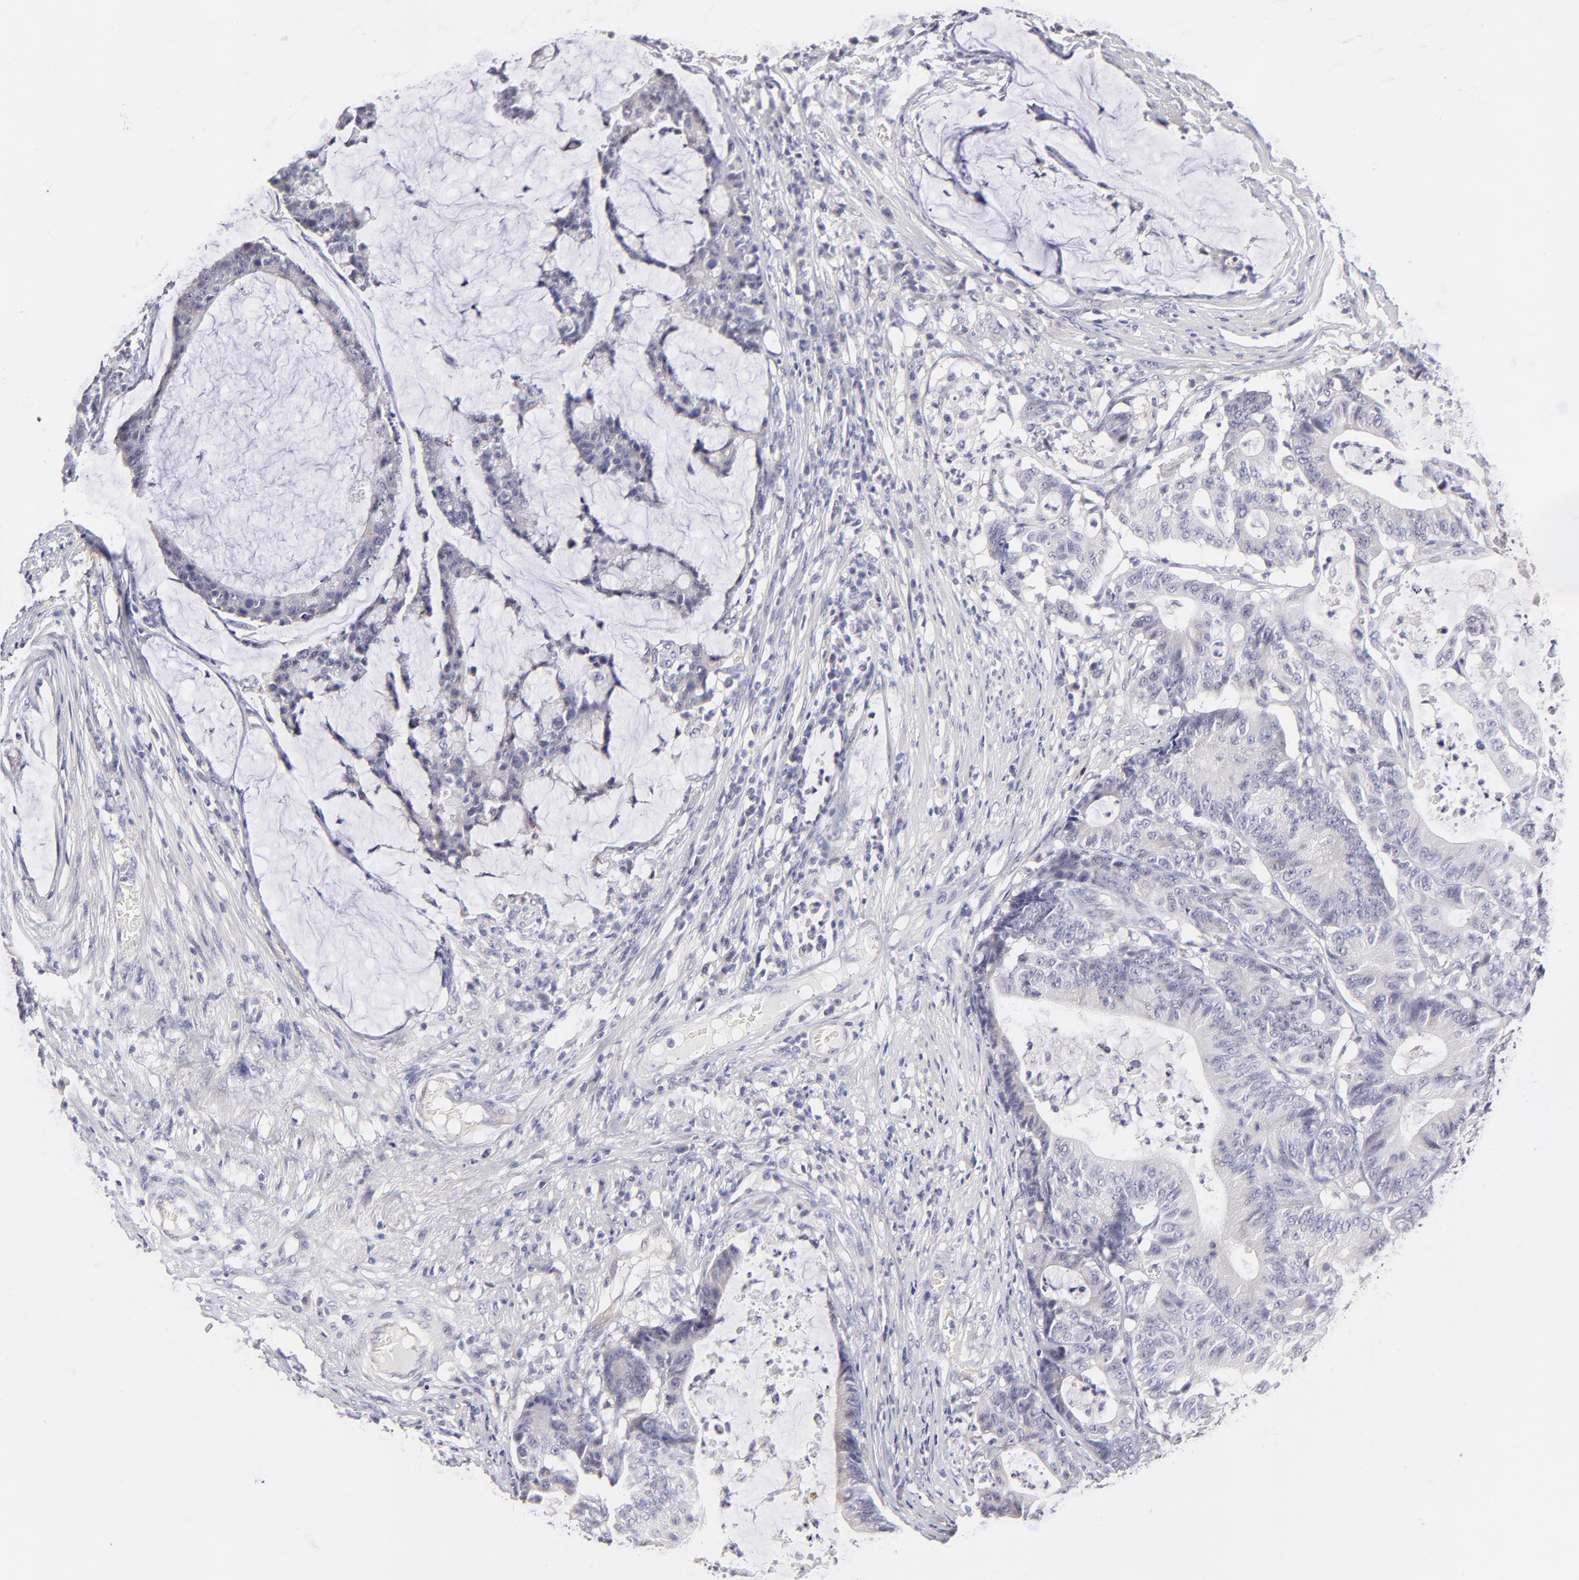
{"staining": {"intensity": "negative", "quantity": "none", "location": "none"}, "tissue": "colorectal cancer", "cell_type": "Tumor cells", "image_type": "cancer", "snomed": [{"axis": "morphology", "description": "Adenocarcinoma, NOS"}, {"axis": "topography", "description": "Colon"}], "caption": "Immunohistochemistry image of neoplastic tissue: human colorectal cancer stained with DAB (3,3'-diaminobenzidine) displays no significant protein expression in tumor cells.", "gene": "BTG2", "patient": {"sex": "female", "age": 84}}